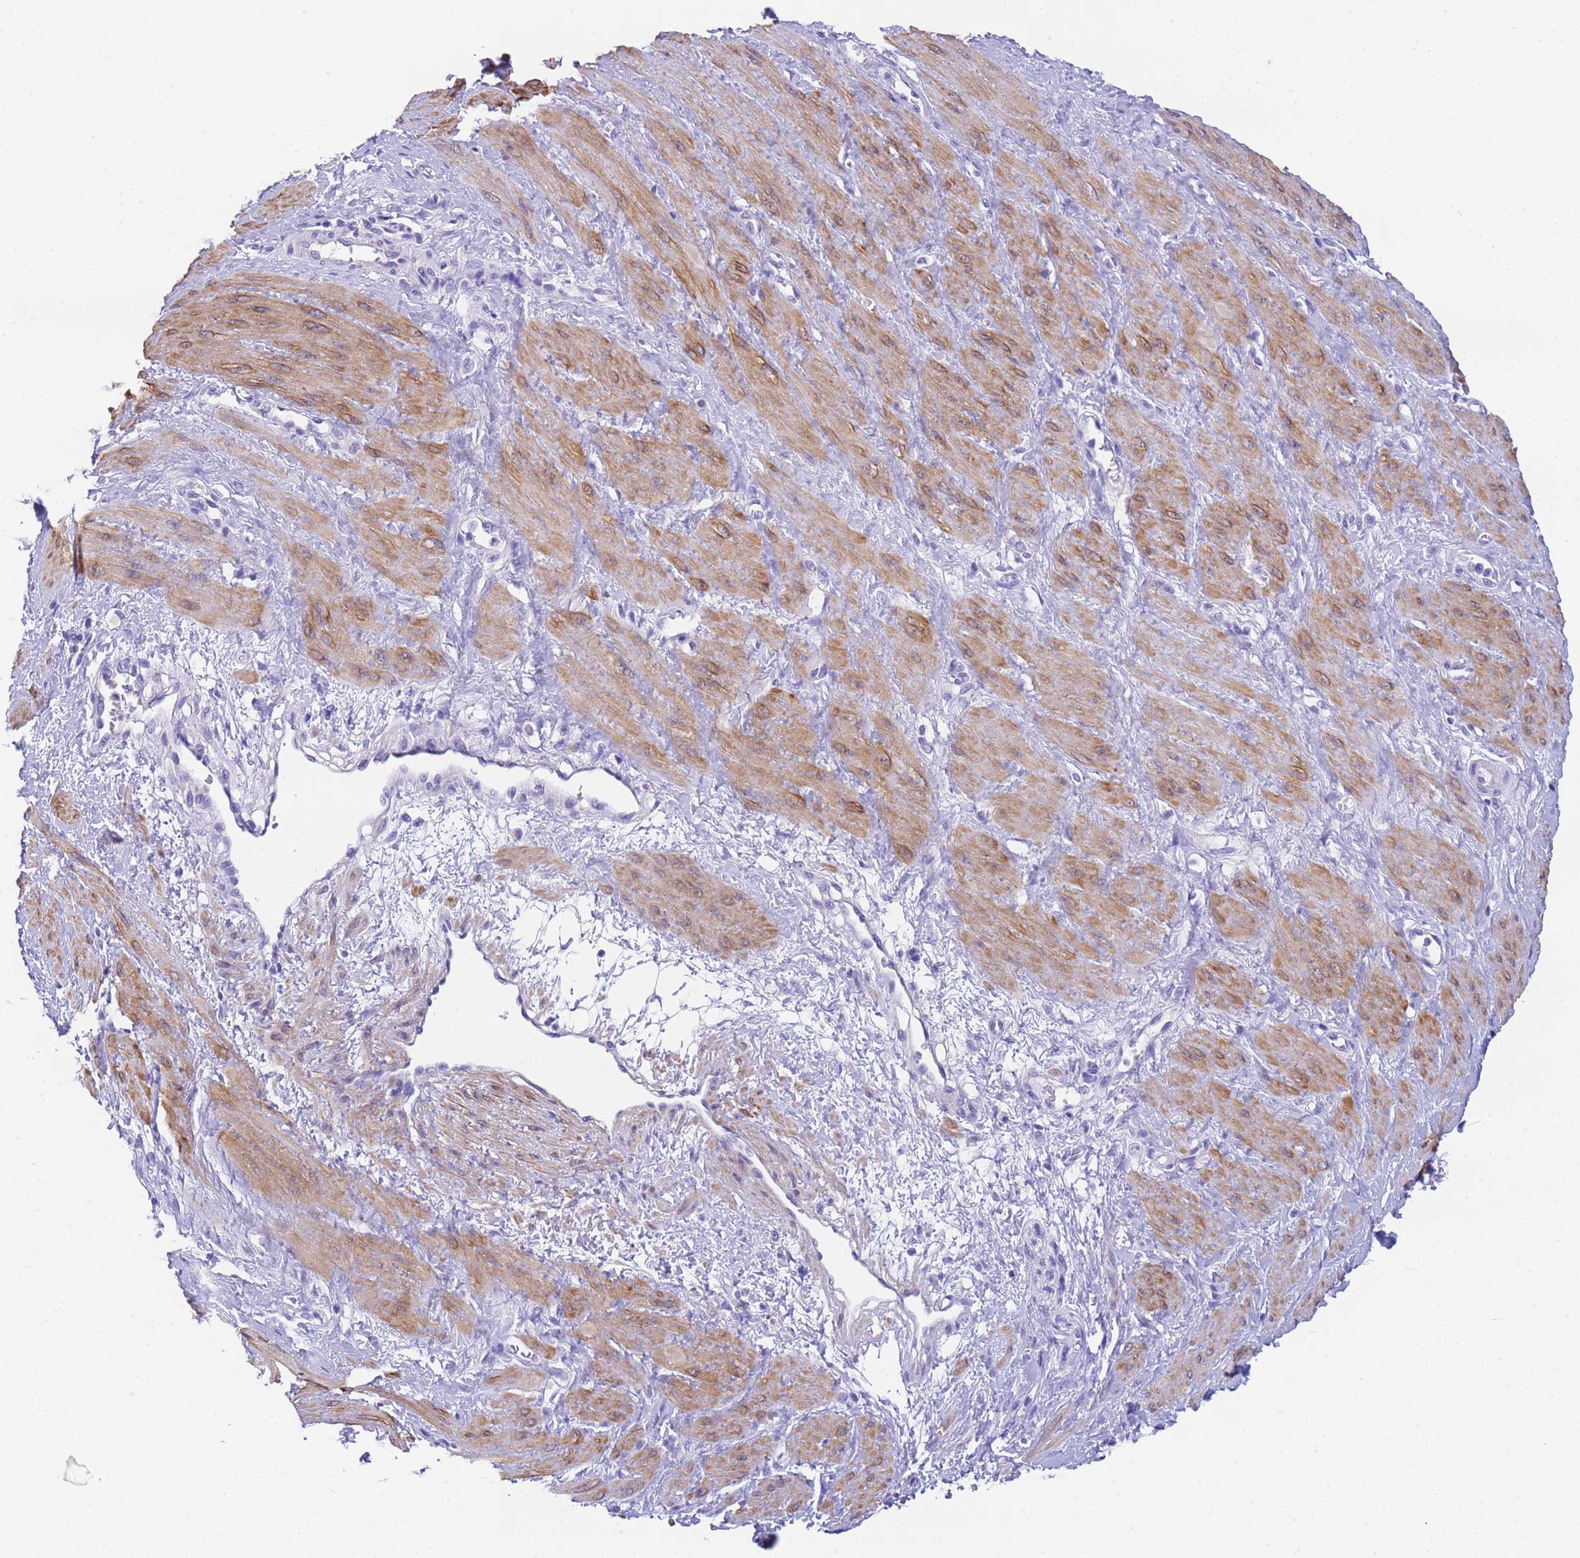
{"staining": {"intensity": "moderate", "quantity": "25%-75%", "location": "cytoplasmic/membranous"}, "tissue": "smooth muscle", "cell_type": "Smooth muscle cells", "image_type": "normal", "snomed": [{"axis": "morphology", "description": "Normal tissue, NOS"}, {"axis": "topography", "description": "Smooth muscle"}, {"axis": "topography", "description": "Uterus"}], "caption": "This image exhibits benign smooth muscle stained with IHC to label a protein in brown. The cytoplasmic/membranous of smooth muscle cells show moderate positivity for the protein. Nuclei are counter-stained blue.", "gene": "USP38", "patient": {"sex": "female", "age": 39}}